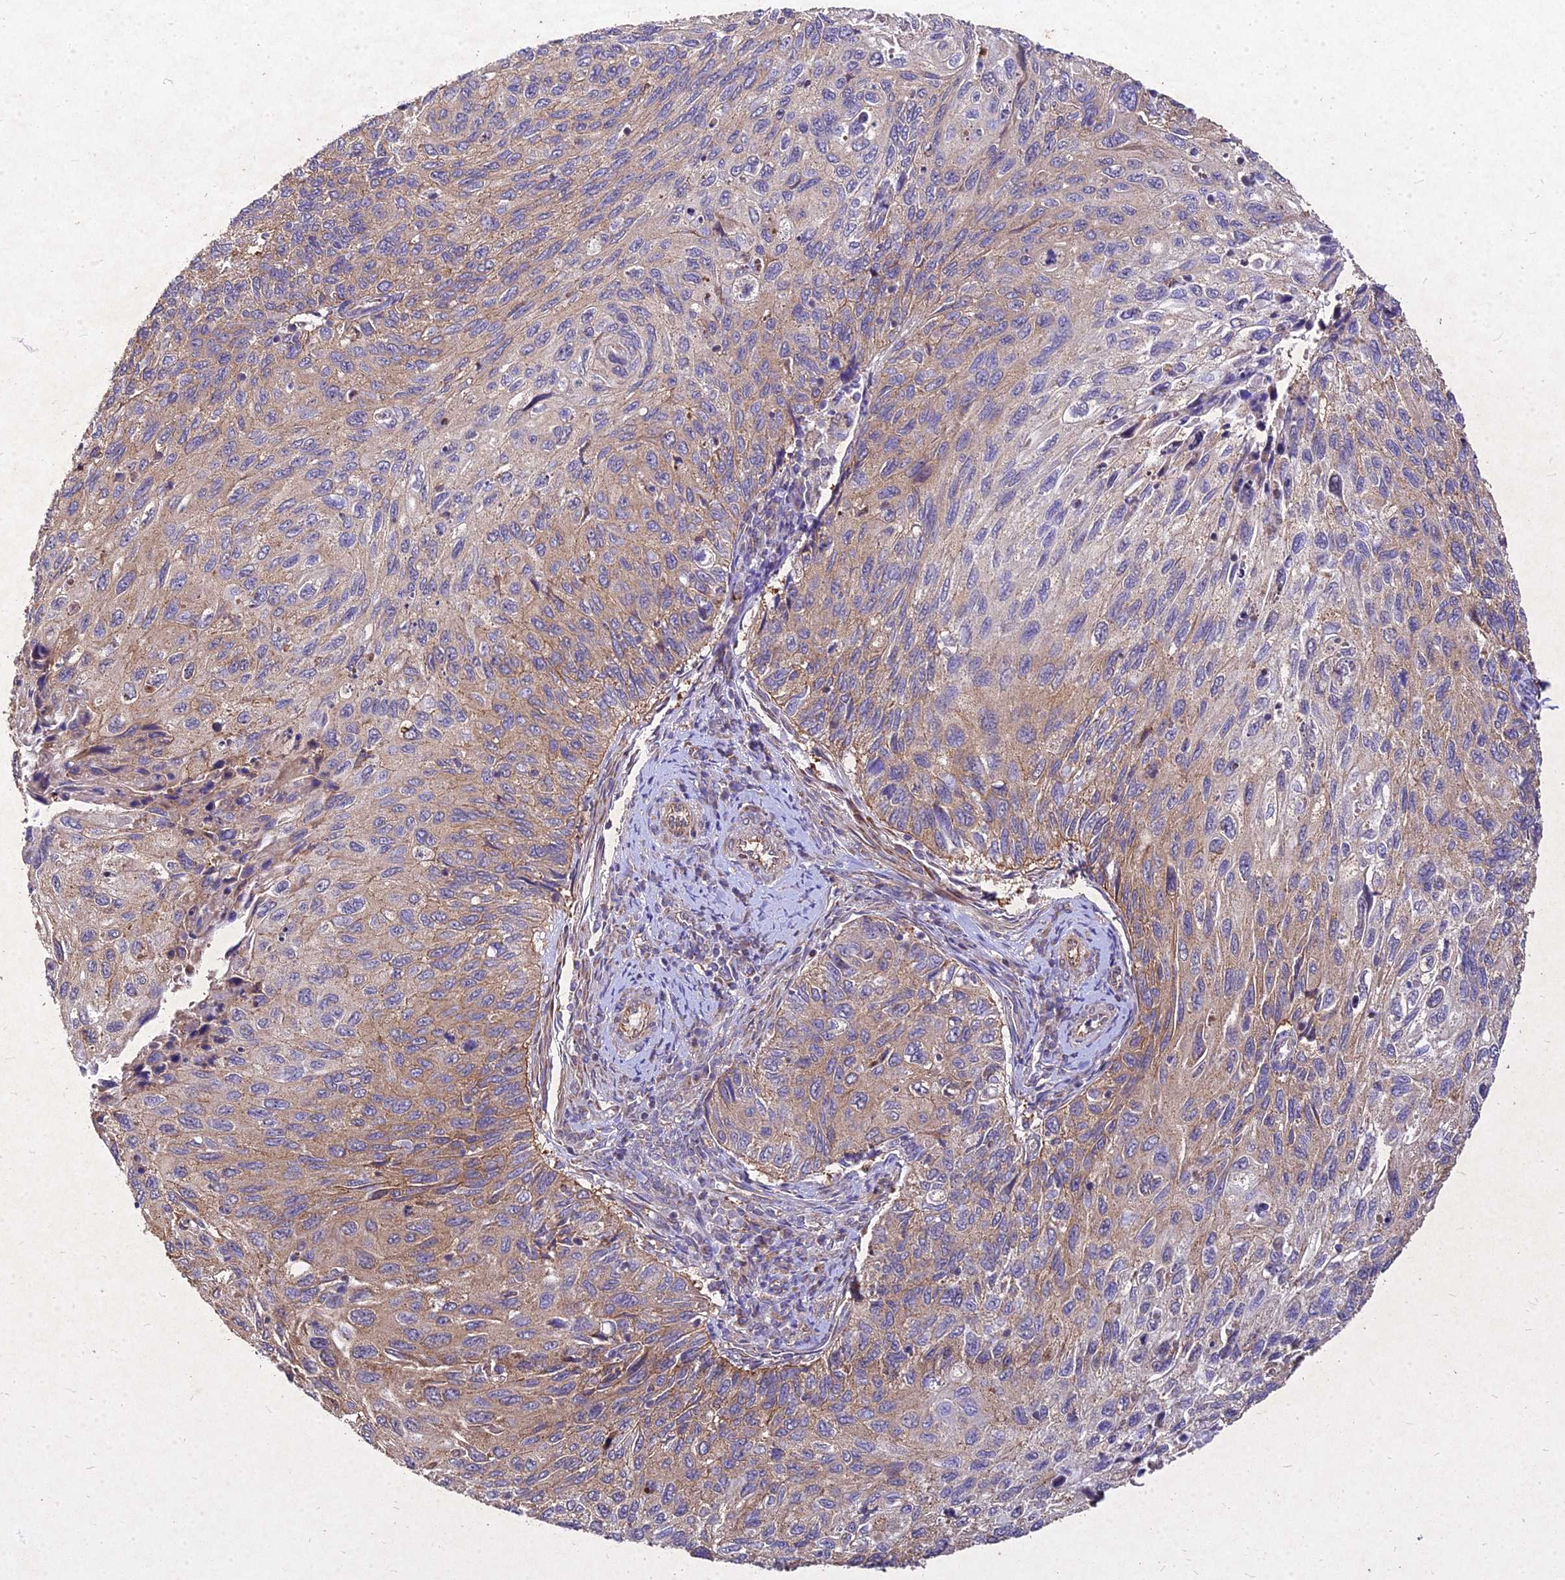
{"staining": {"intensity": "moderate", "quantity": "25%-75%", "location": "cytoplasmic/membranous"}, "tissue": "cervical cancer", "cell_type": "Tumor cells", "image_type": "cancer", "snomed": [{"axis": "morphology", "description": "Squamous cell carcinoma, NOS"}, {"axis": "topography", "description": "Cervix"}], "caption": "Immunohistochemical staining of human cervical squamous cell carcinoma displays medium levels of moderate cytoplasmic/membranous positivity in about 25%-75% of tumor cells.", "gene": "SKA1", "patient": {"sex": "female", "age": 70}}